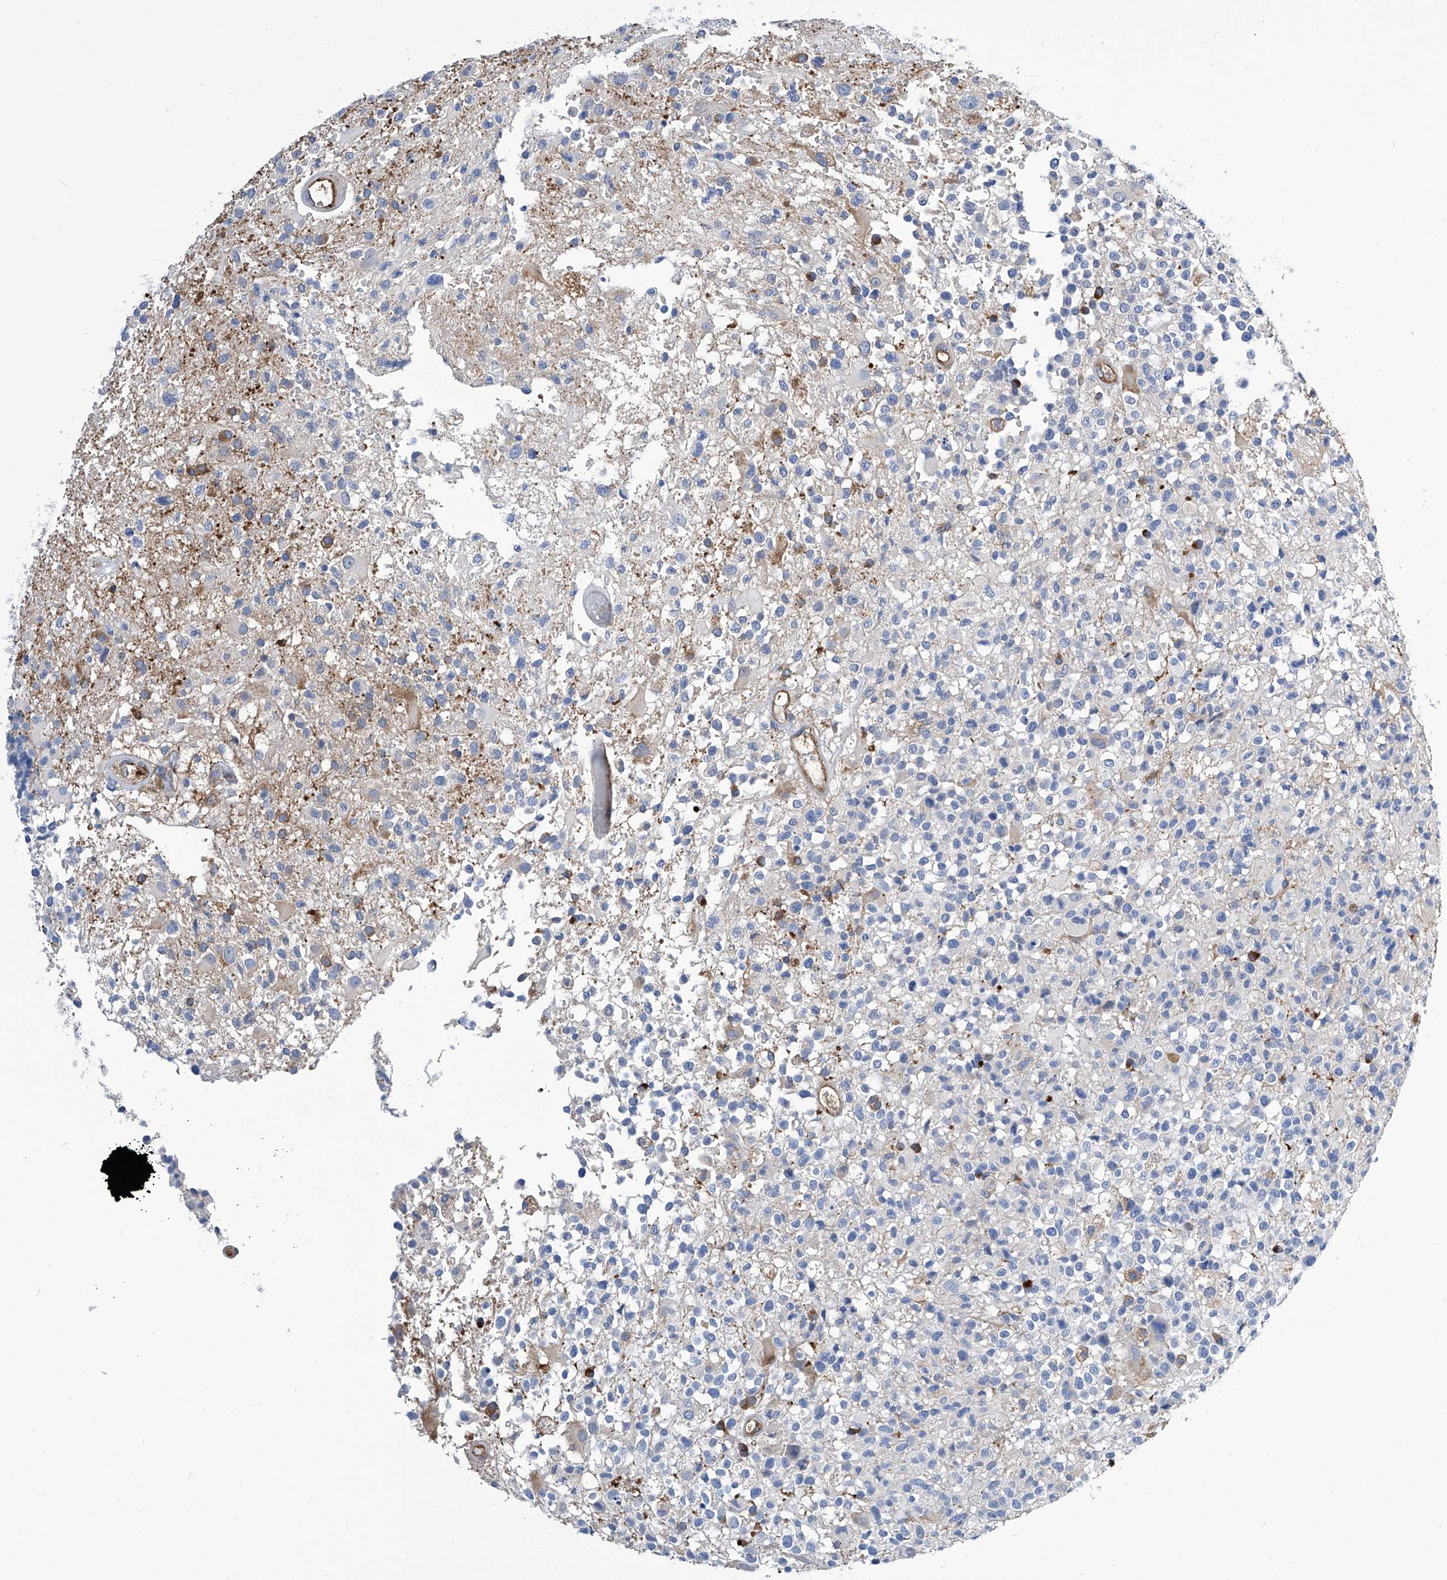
{"staining": {"intensity": "negative", "quantity": "none", "location": "none"}, "tissue": "glioma", "cell_type": "Tumor cells", "image_type": "cancer", "snomed": [{"axis": "morphology", "description": "Glioma, malignant, High grade"}, {"axis": "morphology", "description": "Glioblastoma, NOS"}, {"axis": "topography", "description": "Brain"}], "caption": "Tumor cells show no significant protein staining in glioma.", "gene": "GPT", "patient": {"sex": "male", "age": 60}}